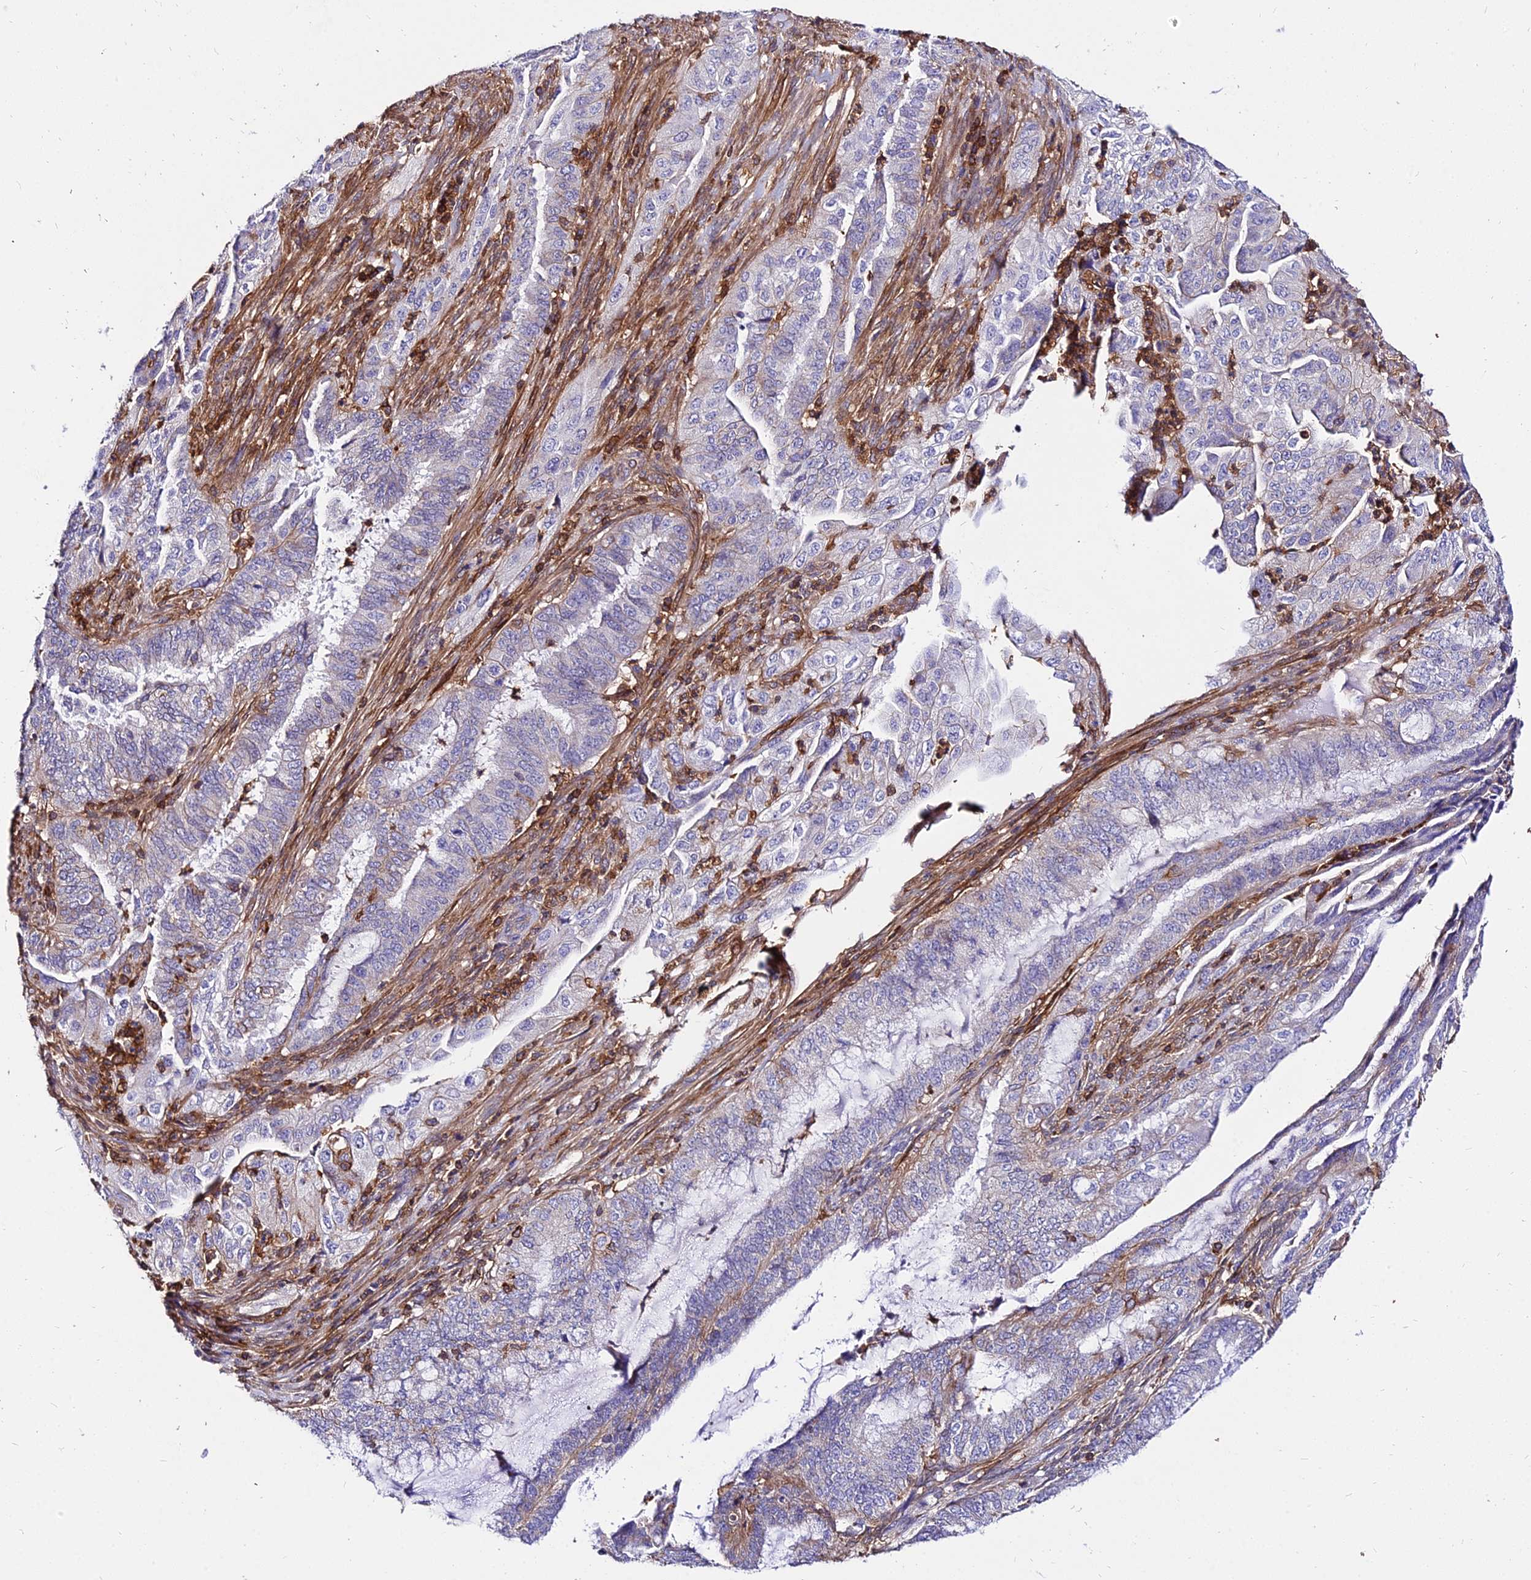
{"staining": {"intensity": "negative", "quantity": "none", "location": "none"}, "tissue": "endometrial cancer", "cell_type": "Tumor cells", "image_type": "cancer", "snomed": [{"axis": "morphology", "description": "Adenocarcinoma, NOS"}, {"axis": "topography", "description": "Endometrium"}], "caption": "The histopathology image shows no staining of tumor cells in endometrial cancer (adenocarcinoma). (Stains: DAB IHC with hematoxylin counter stain, Microscopy: brightfield microscopy at high magnification).", "gene": "CSRP1", "patient": {"sex": "female", "age": 51}}